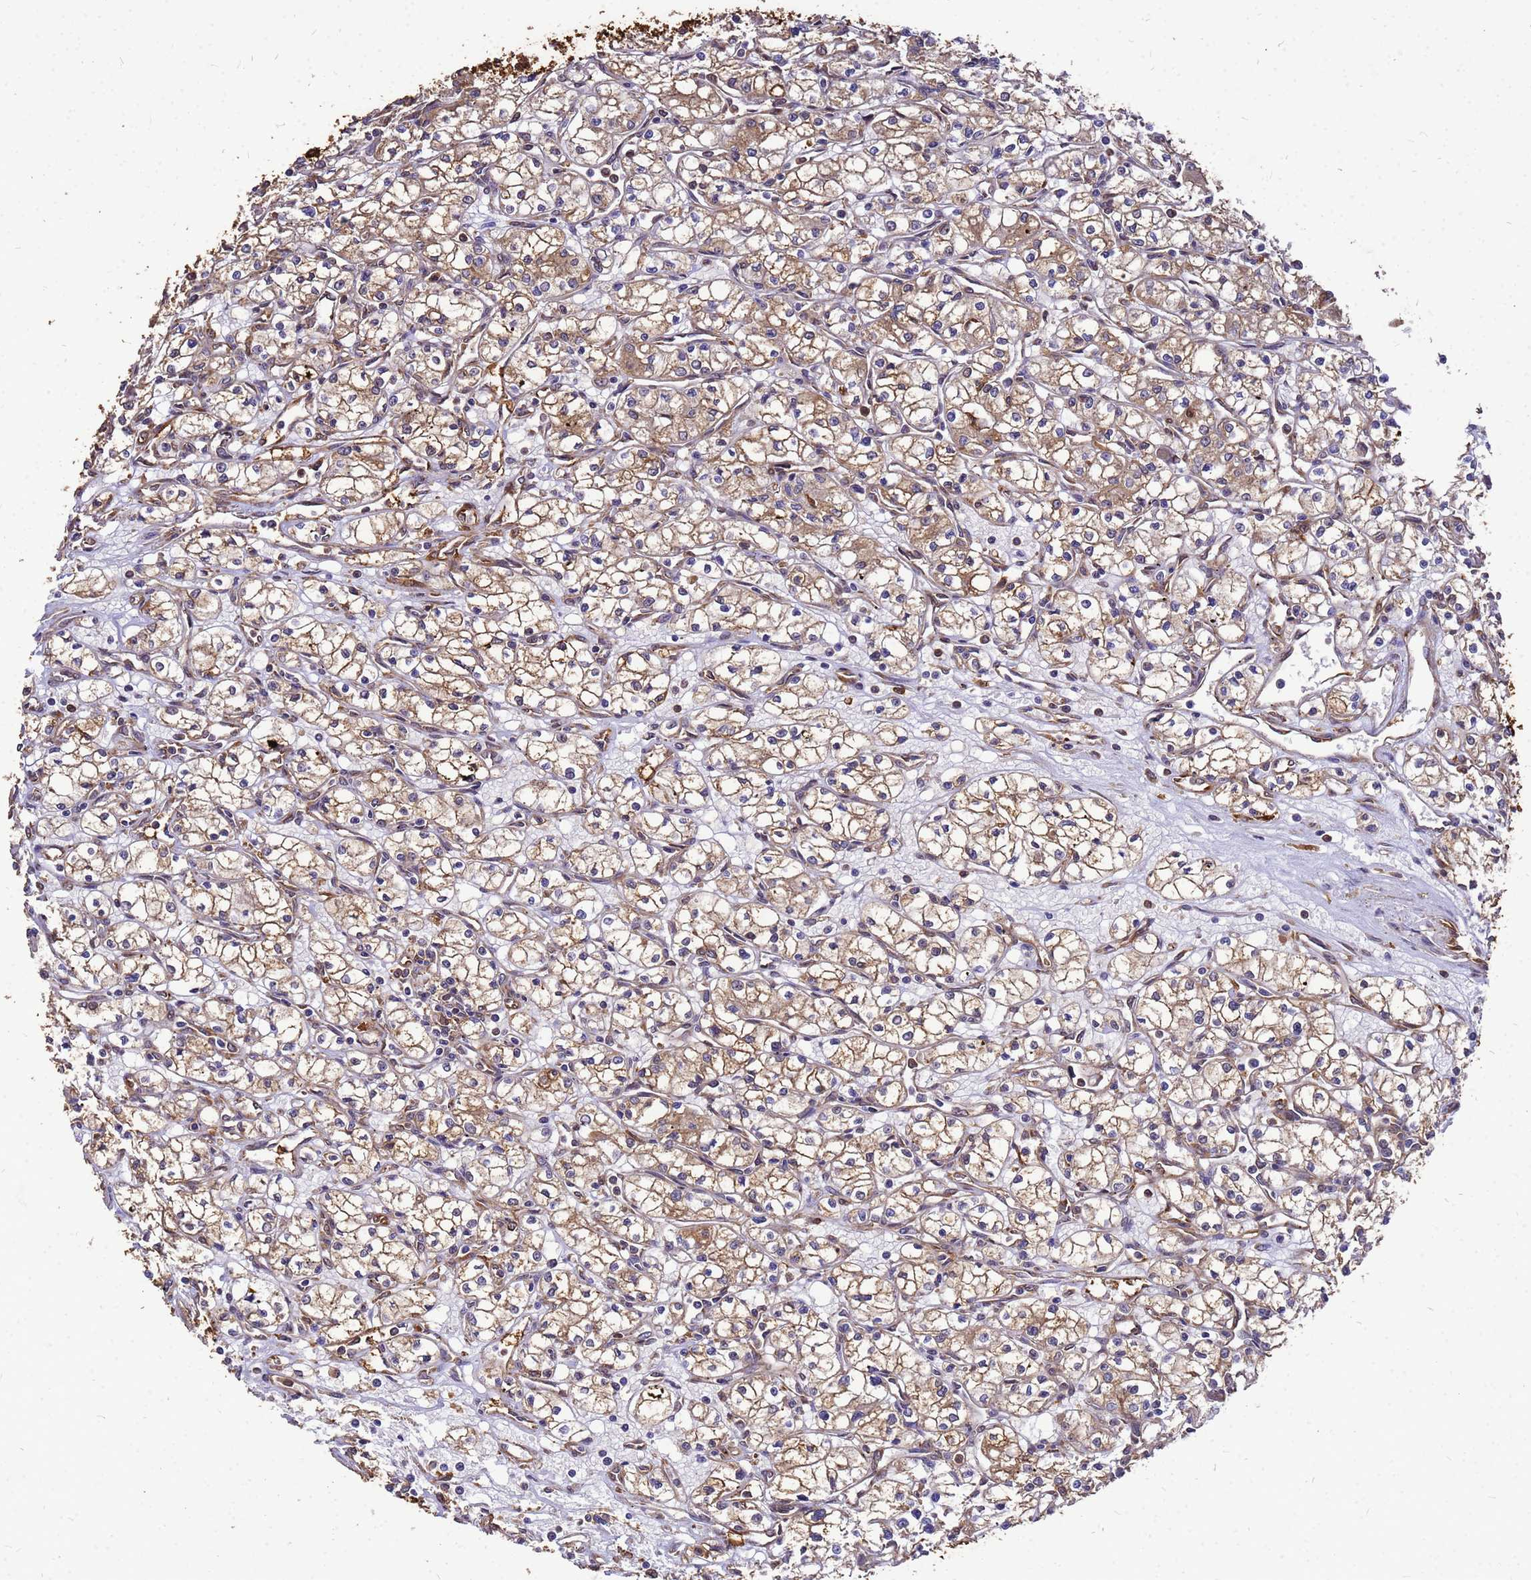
{"staining": {"intensity": "moderate", "quantity": "25%-75%", "location": "cytoplasmic/membranous"}, "tissue": "renal cancer", "cell_type": "Tumor cells", "image_type": "cancer", "snomed": [{"axis": "morphology", "description": "Adenocarcinoma, NOS"}, {"axis": "topography", "description": "Kidney"}], "caption": "Brown immunohistochemical staining in human renal cancer displays moderate cytoplasmic/membranous staining in approximately 25%-75% of tumor cells.", "gene": "ZNF618", "patient": {"sex": "male", "age": 59}}